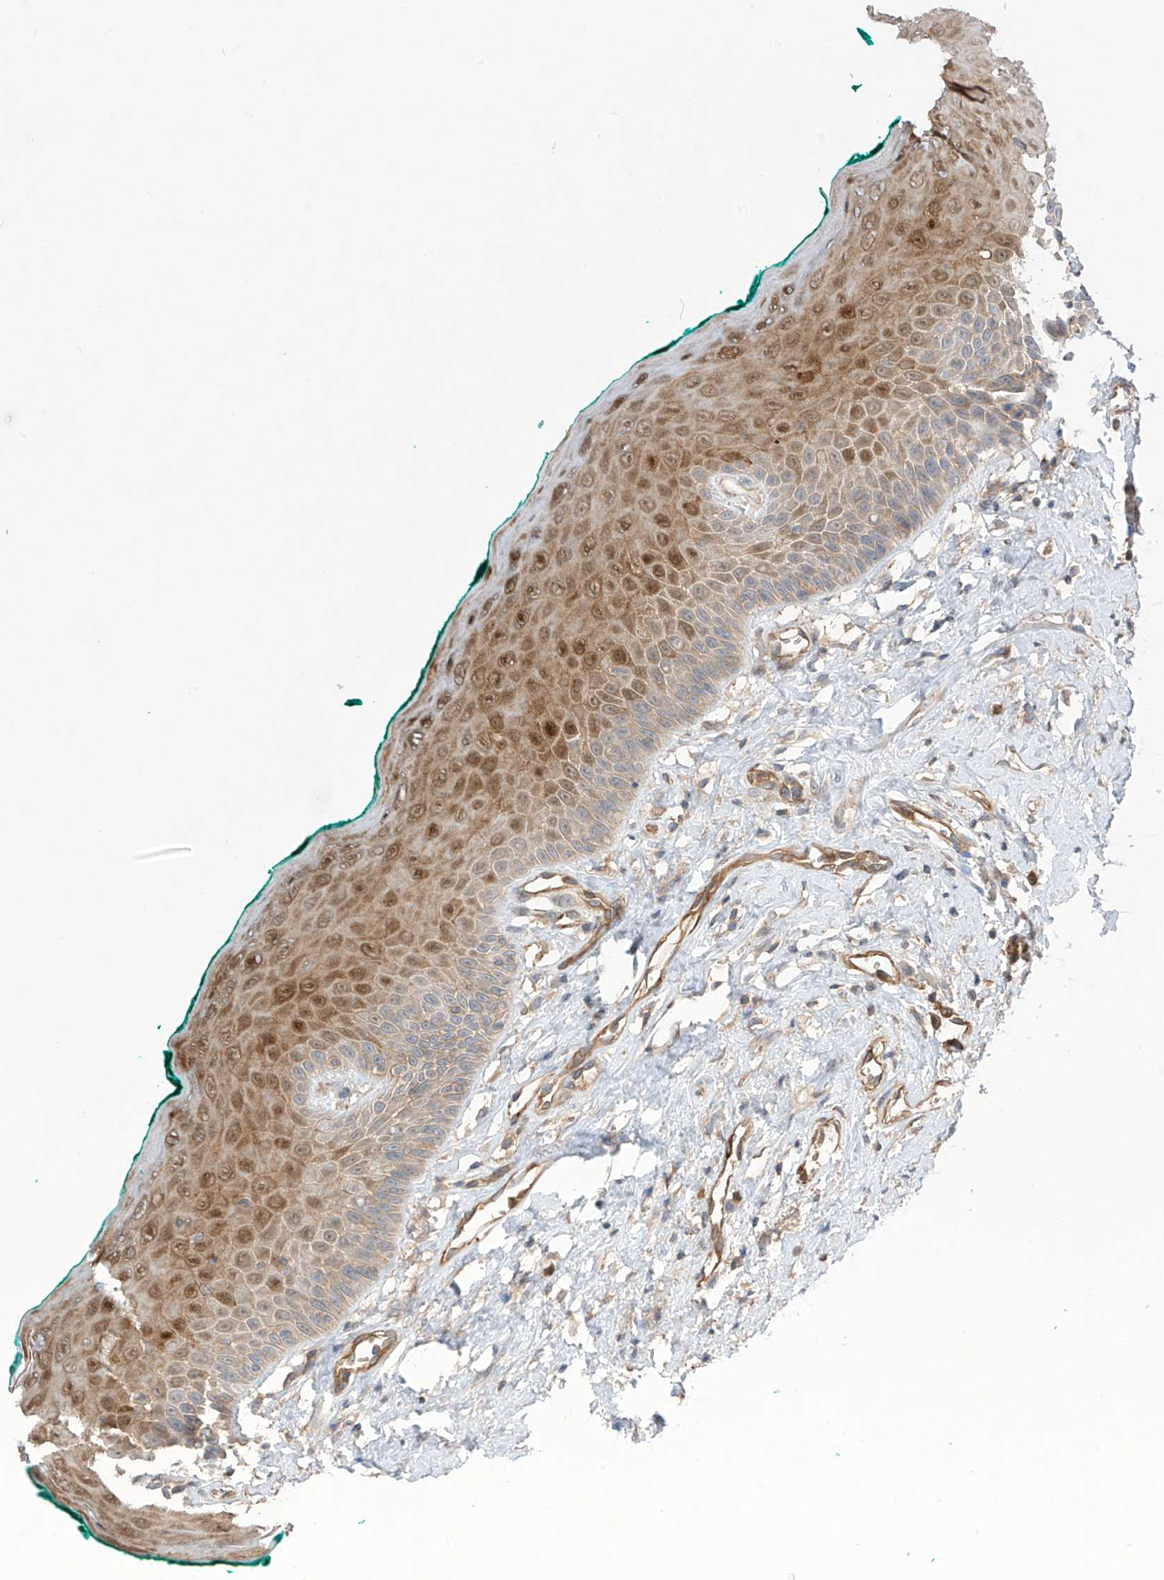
{"staining": {"intensity": "moderate", "quantity": "25%-75%", "location": "cytoplasmic/membranous"}, "tissue": "oral mucosa", "cell_type": "Squamous epithelial cells", "image_type": "normal", "snomed": [{"axis": "morphology", "description": "Normal tissue, NOS"}, {"axis": "topography", "description": "Oral tissue"}], "caption": "Moderate cytoplasmic/membranous positivity is identified in about 25%-75% of squamous epithelial cells in normal oral mucosa. The staining was performed using DAB to visualize the protein expression in brown, while the nuclei were stained in blue with hematoxylin (Magnification: 20x).", "gene": "TRMU", "patient": {"sex": "female", "age": 70}}